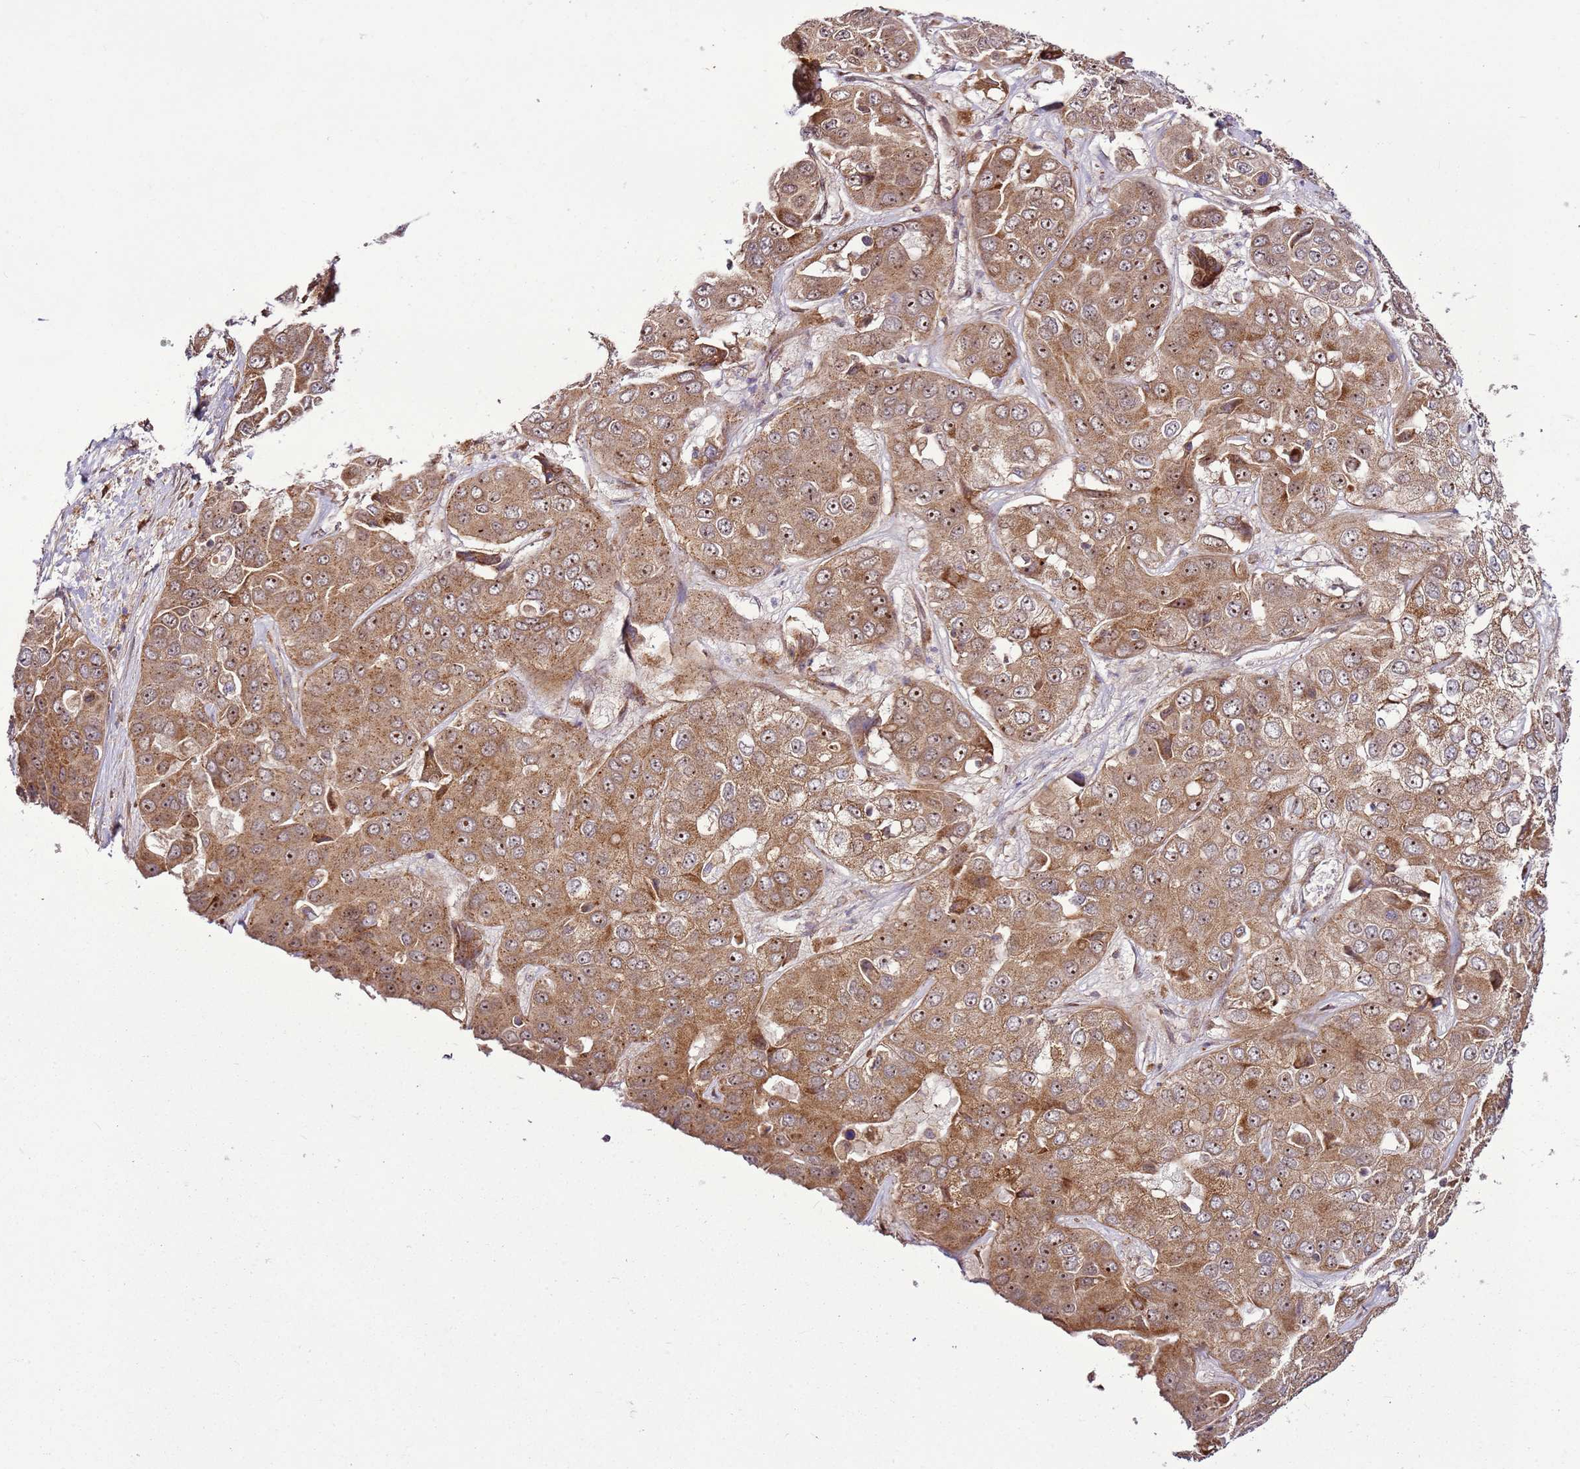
{"staining": {"intensity": "moderate", "quantity": ">75%", "location": "cytoplasmic/membranous,nuclear"}, "tissue": "liver cancer", "cell_type": "Tumor cells", "image_type": "cancer", "snomed": [{"axis": "morphology", "description": "Cholangiocarcinoma"}, {"axis": "topography", "description": "Liver"}], "caption": "Immunohistochemical staining of human liver cholangiocarcinoma exhibits medium levels of moderate cytoplasmic/membranous and nuclear protein expression in about >75% of tumor cells. (DAB IHC, brown staining for protein, blue staining for nuclei).", "gene": "RASA3", "patient": {"sex": "female", "age": 52}}